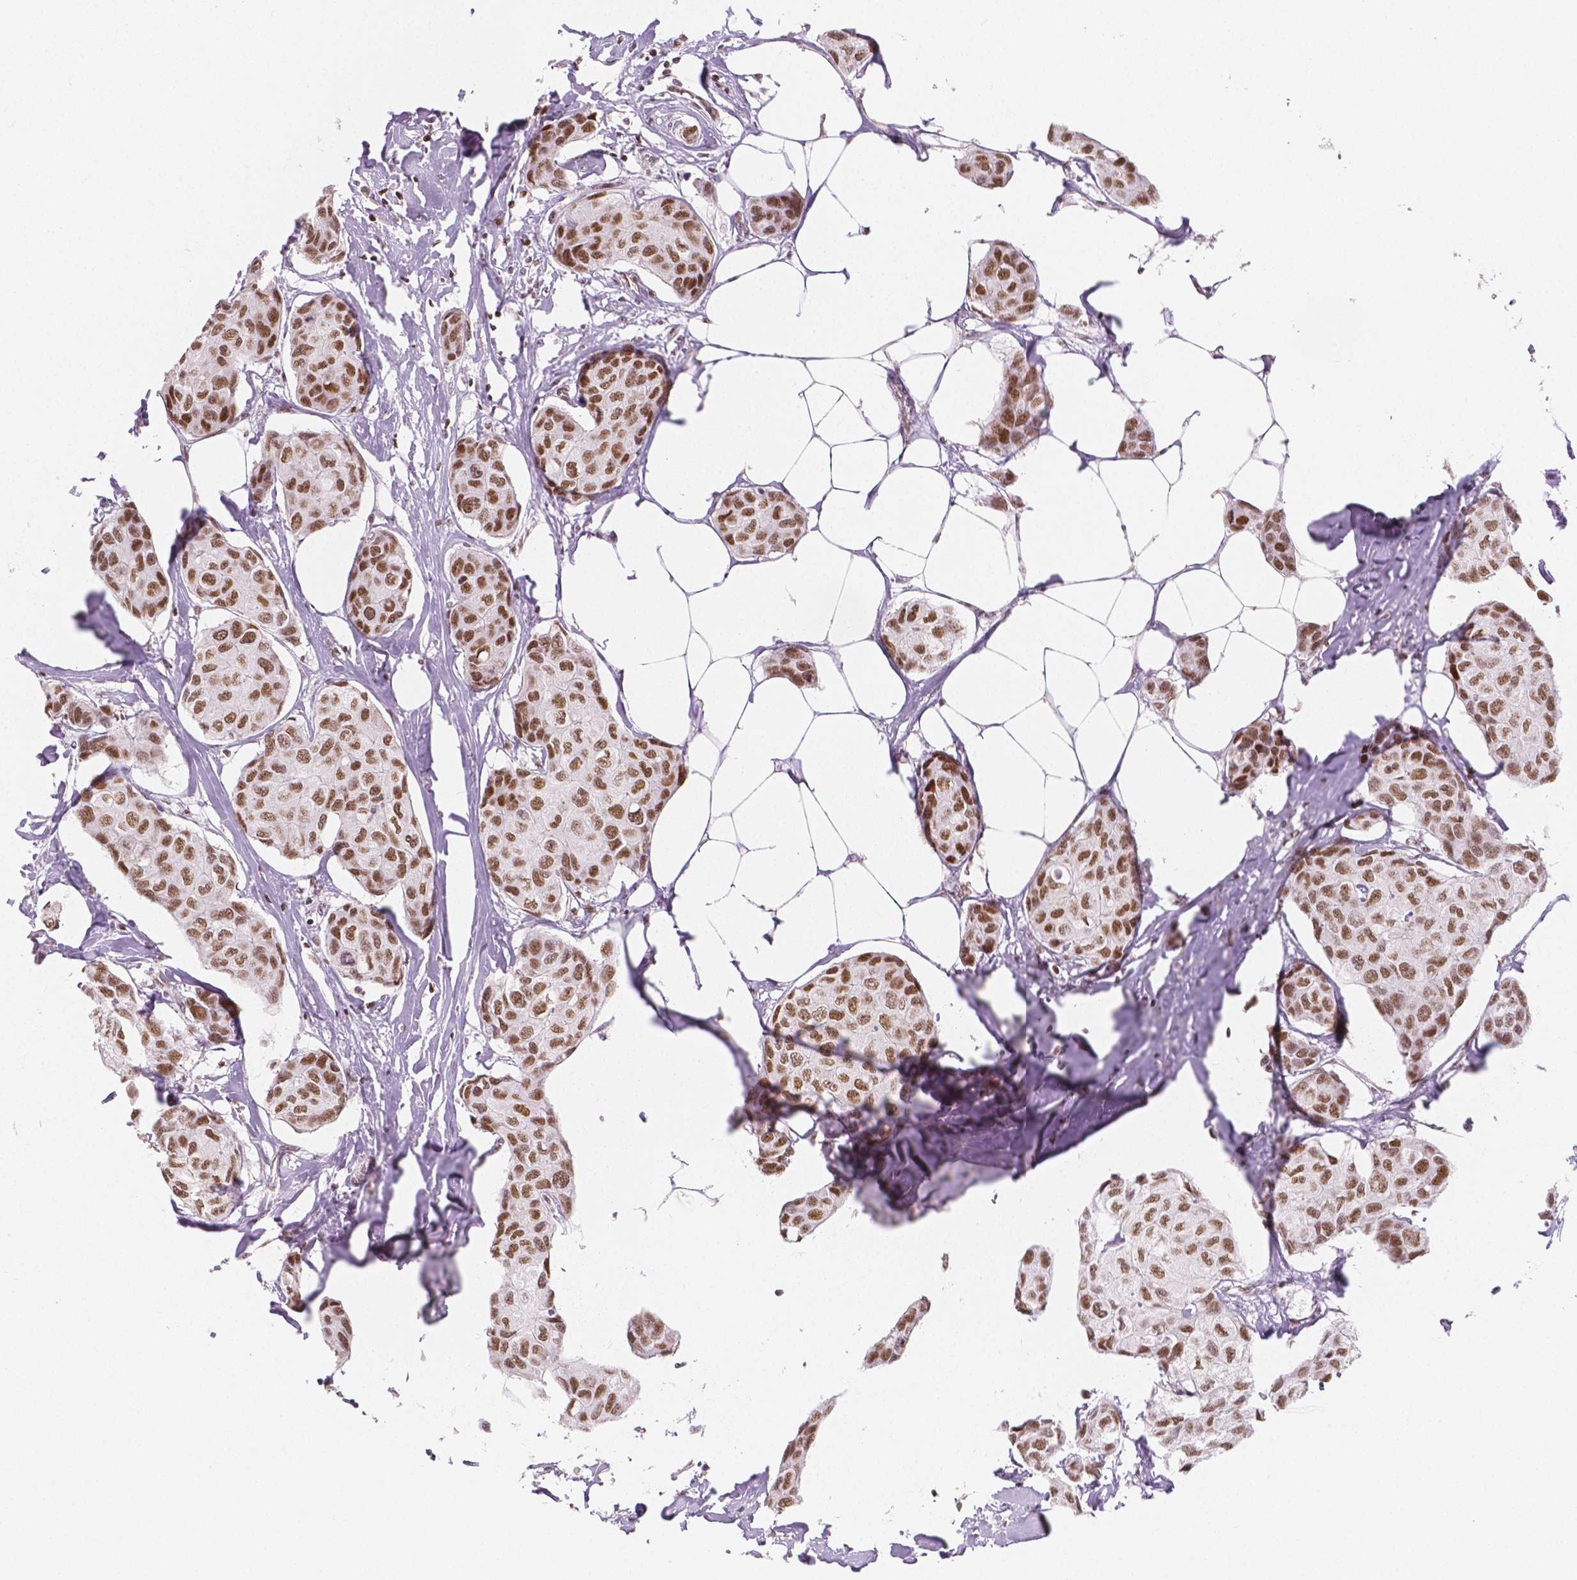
{"staining": {"intensity": "moderate", "quantity": ">75%", "location": "nuclear"}, "tissue": "breast cancer", "cell_type": "Tumor cells", "image_type": "cancer", "snomed": [{"axis": "morphology", "description": "Duct carcinoma"}, {"axis": "topography", "description": "Breast"}], "caption": "Protein staining of breast cancer (intraductal carcinoma) tissue demonstrates moderate nuclear positivity in about >75% of tumor cells.", "gene": "HDAC1", "patient": {"sex": "female", "age": 80}}